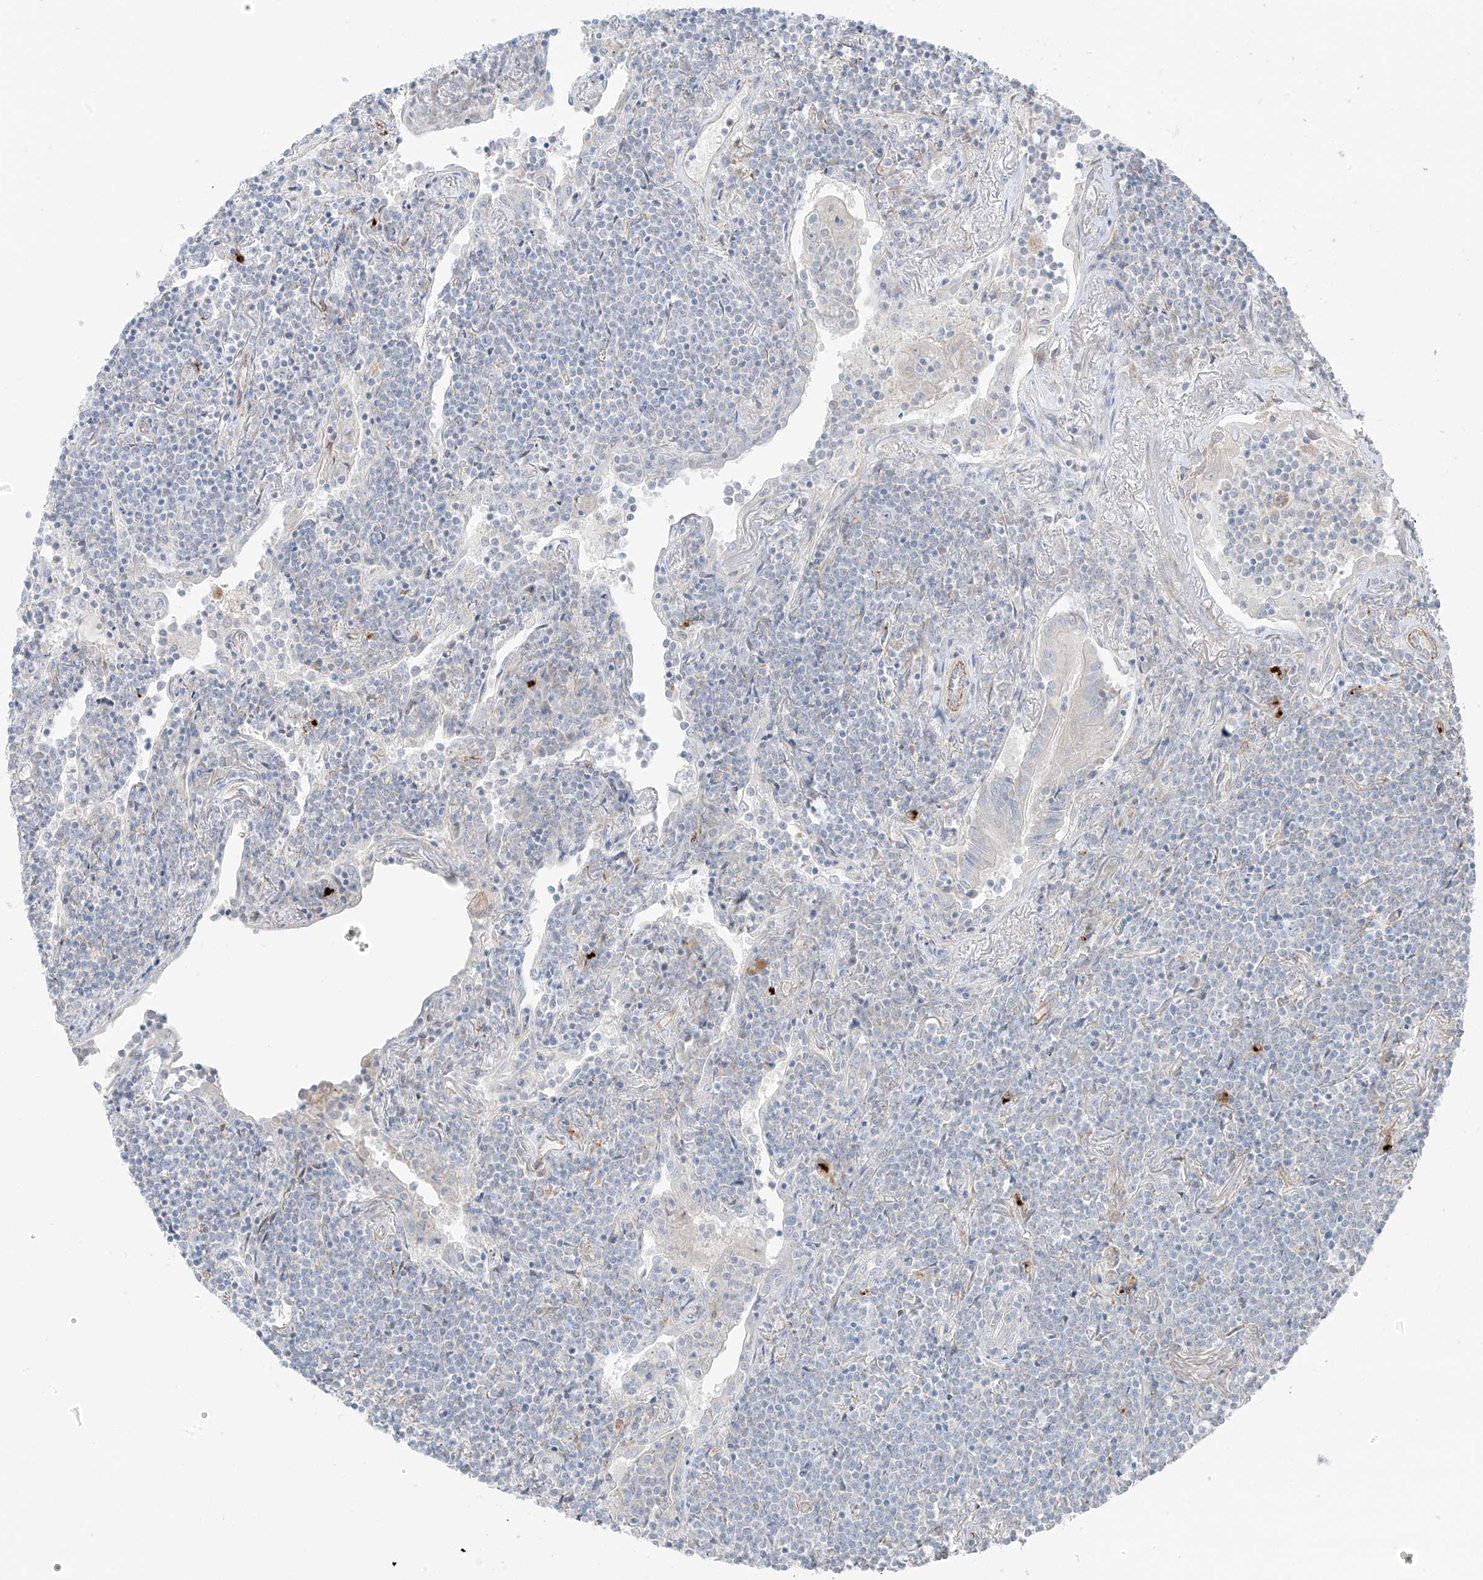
{"staining": {"intensity": "negative", "quantity": "none", "location": "none"}, "tissue": "lymphoma", "cell_type": "Tumor cells", "image_type": "cancer", "snomed": [{"axis": "morphology", "description": "Malignant lymphoma, non-Hodgkin's type, Low grade"}, {"axis": "topography", "description": "Lung"}], "caption": "This is an immunohistochemistry (IHC) micrograph of human malignant lymphoma, non-Hodgkin's type (low-grade). There is no positivity in tumor cells.", "gene": "TAL2", "patient": {"sex": "female", "age": 71}}